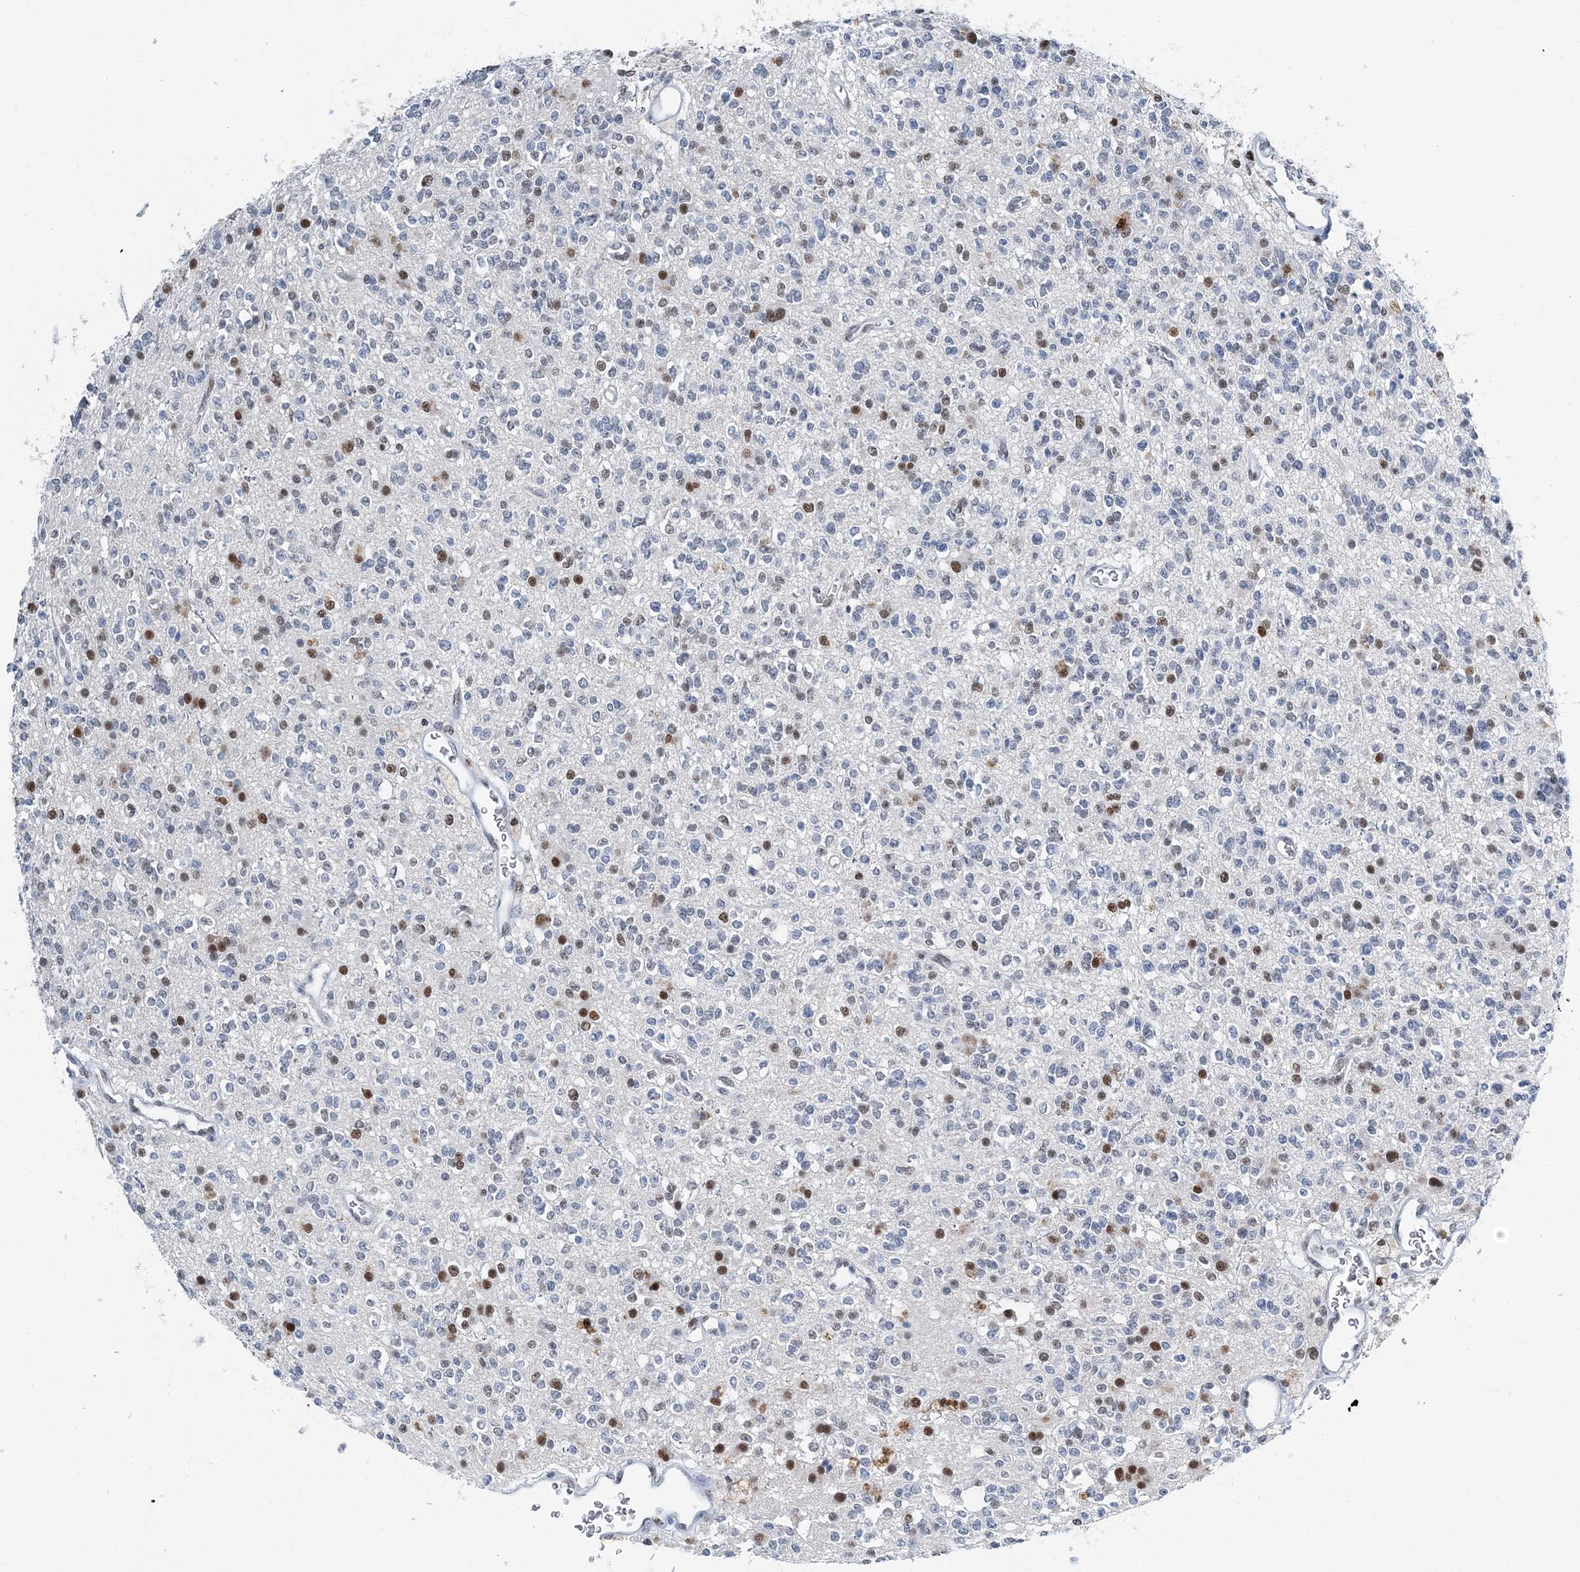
{"staining": {"intensity": "moderate", "quantity": "<25%", "location": "nuclear"}, "tissue": "glioma", "cell_type": "Tumor cells", "image_type": "cancer", "snomed": [{"axis": "morphology", "description": "Glioma, malignant, High grade"}, {"axis": "topography", "description": "Brain"}], "caption": "The immunohistochemical stain shows moderate nuclear expression in tumor cells of malignant high-grade glioma tissue.", "gene": "HAT1", "patient": {"sex": "male", "age": 34}}